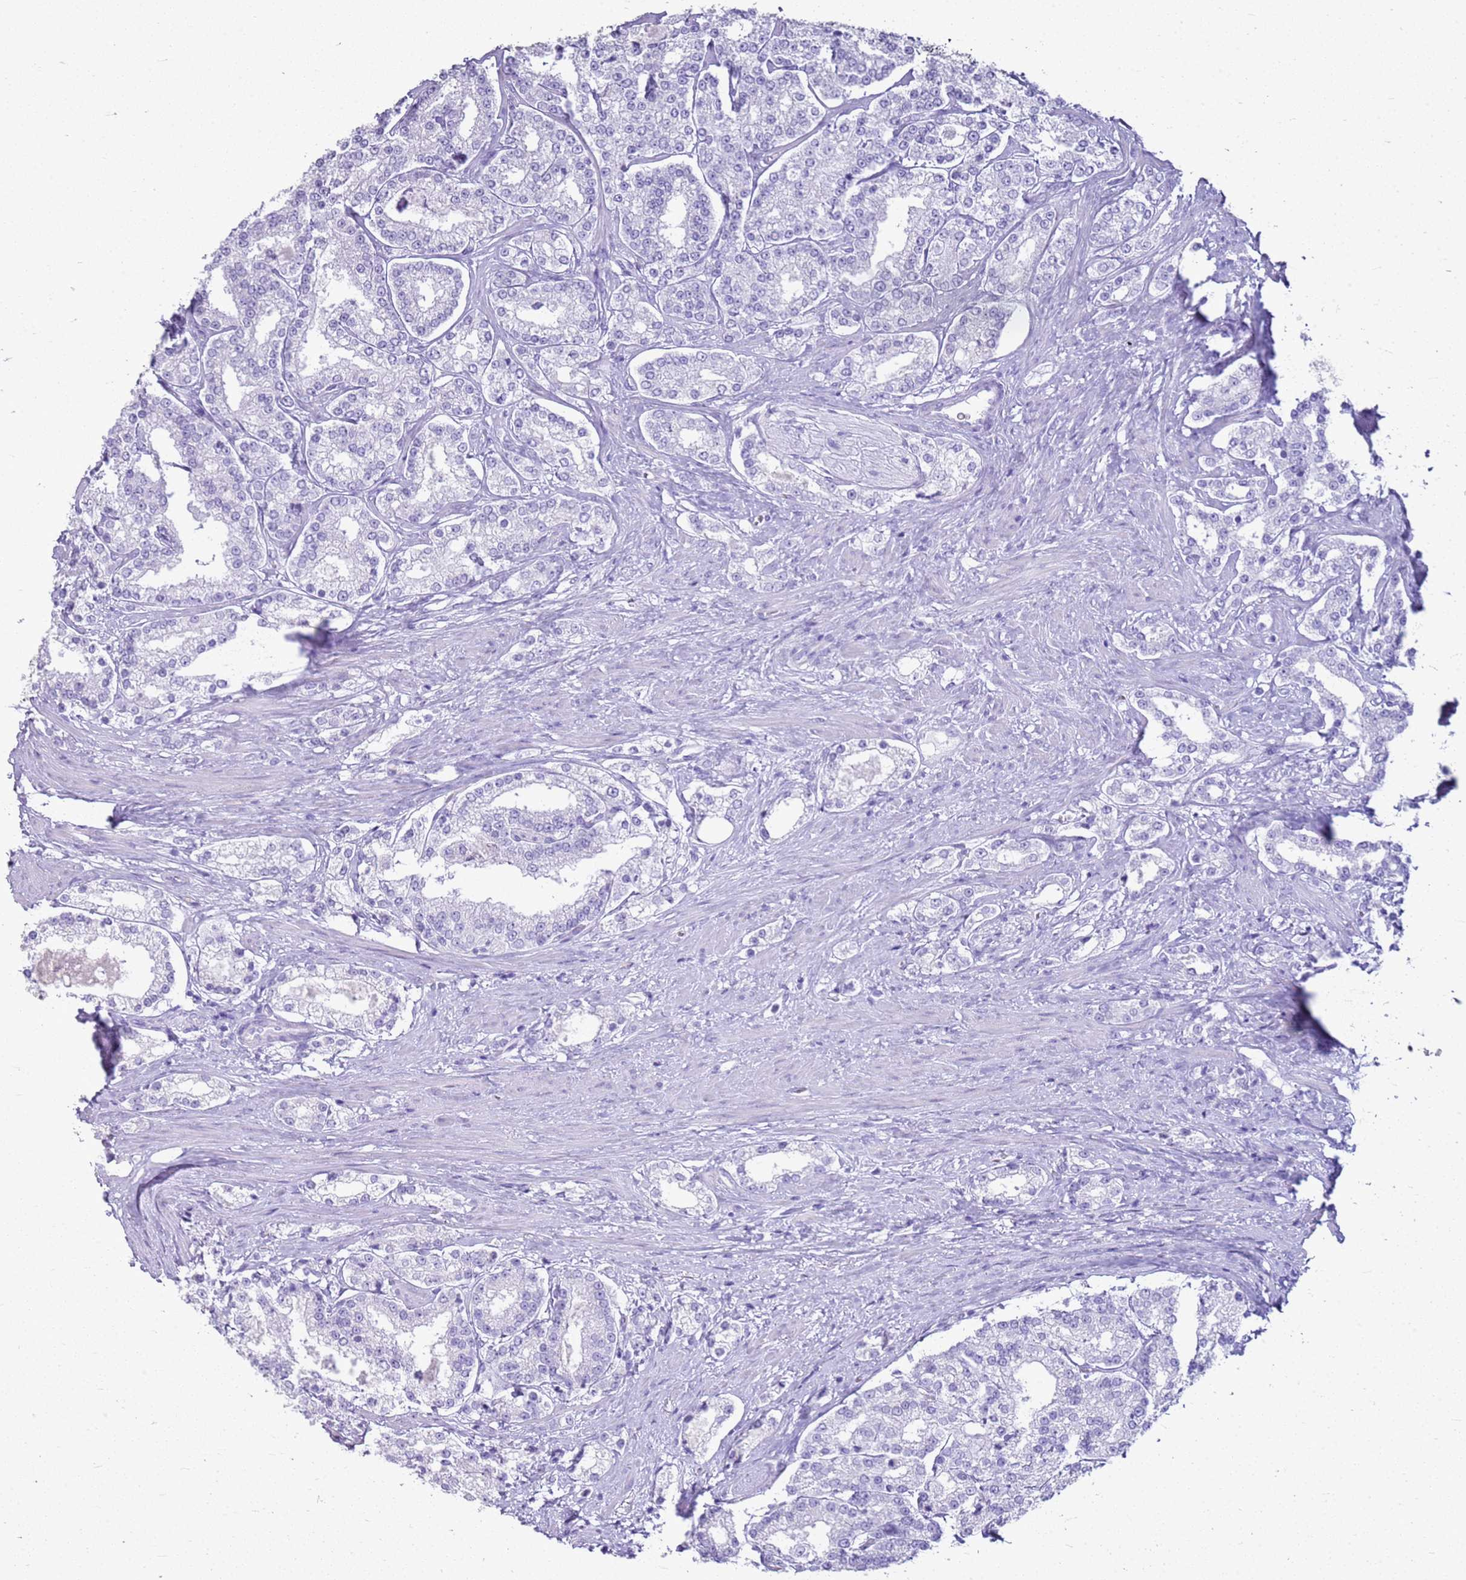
{"staining": {"intensity": "negative", "quantity": "none", "location": "none"}, "tissue": "prostate cancer", "cell_type": "Tumor cells", "image_type": "cancer", "snomed": [{"axis": "morphology", "description": "Normal tissue, NOS"}, {"axis": "morphology", "description": "Adenocarcinoma, High grade"}, {"axis": "topography", "description": "Prostate"}], "caption": "DAB immunohistochemical staining of prostate cancer (adenocarcinoma (high-grade)) displays no significant positivity in tumor cells.", "gene": "CA8", "patient": {"sex": "male", "age": 83}}